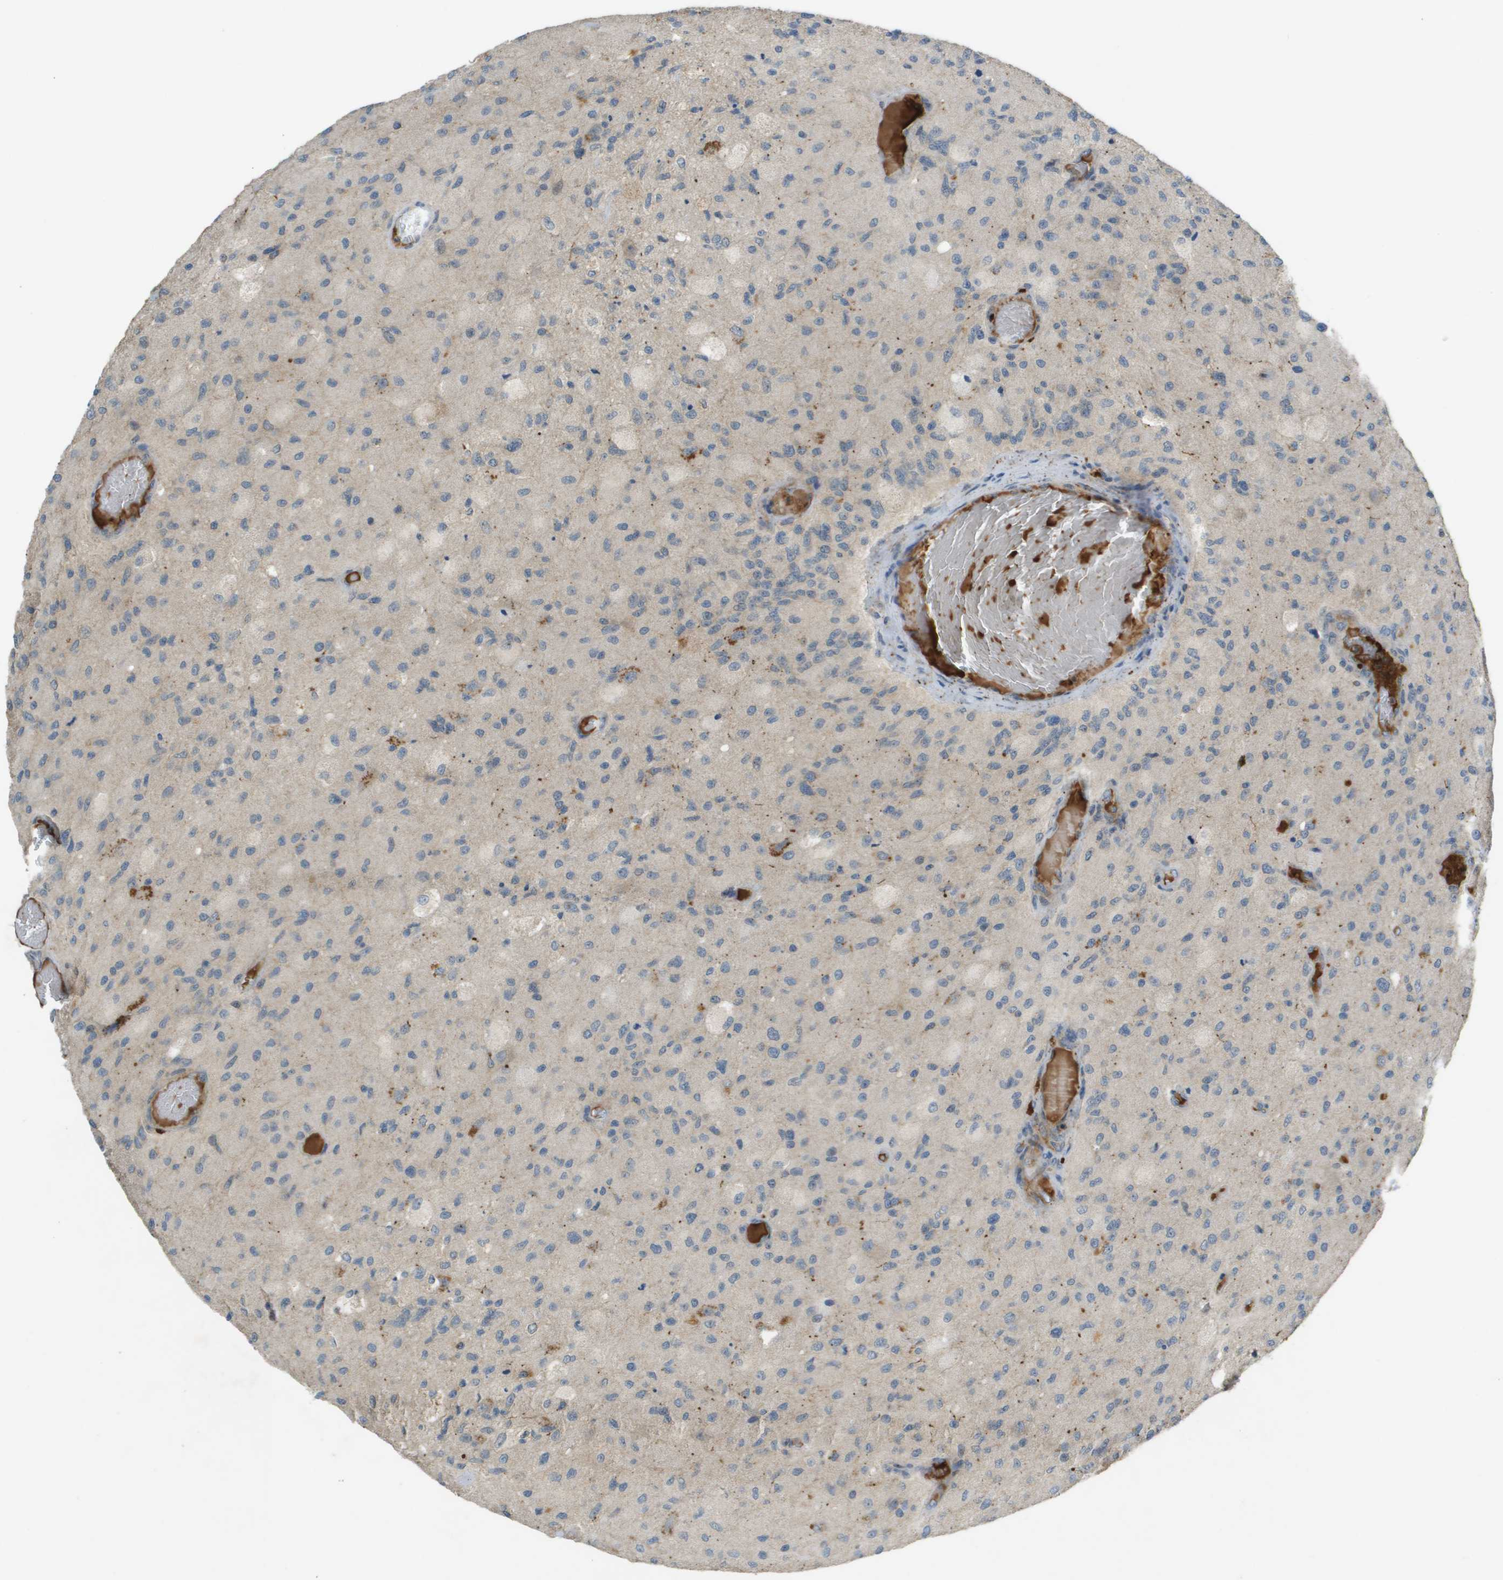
{"staining": {"intensity": "weak", "quantity": "<25%", "location": "cytoplasmic/membranous"}, "tissue": "glioma", "cell_type": "Tumor cells", "image_type": "cancer", "snomed": [{"axis": "morphology", "description": "Normal tissue, NOS"}, {"axis": "morphology", "description": "Glioma, malignant, High grade"}, {"axis": "topography", "description": "Cerebral cortex"}], "caption": "A high-resolution micrograph shows IHC staining of malignant glioma (high-grade), which demonstrates no significant expression in tumor cells.", "gene": "VTN", "patient": {"sex": "male", "age": 77}}